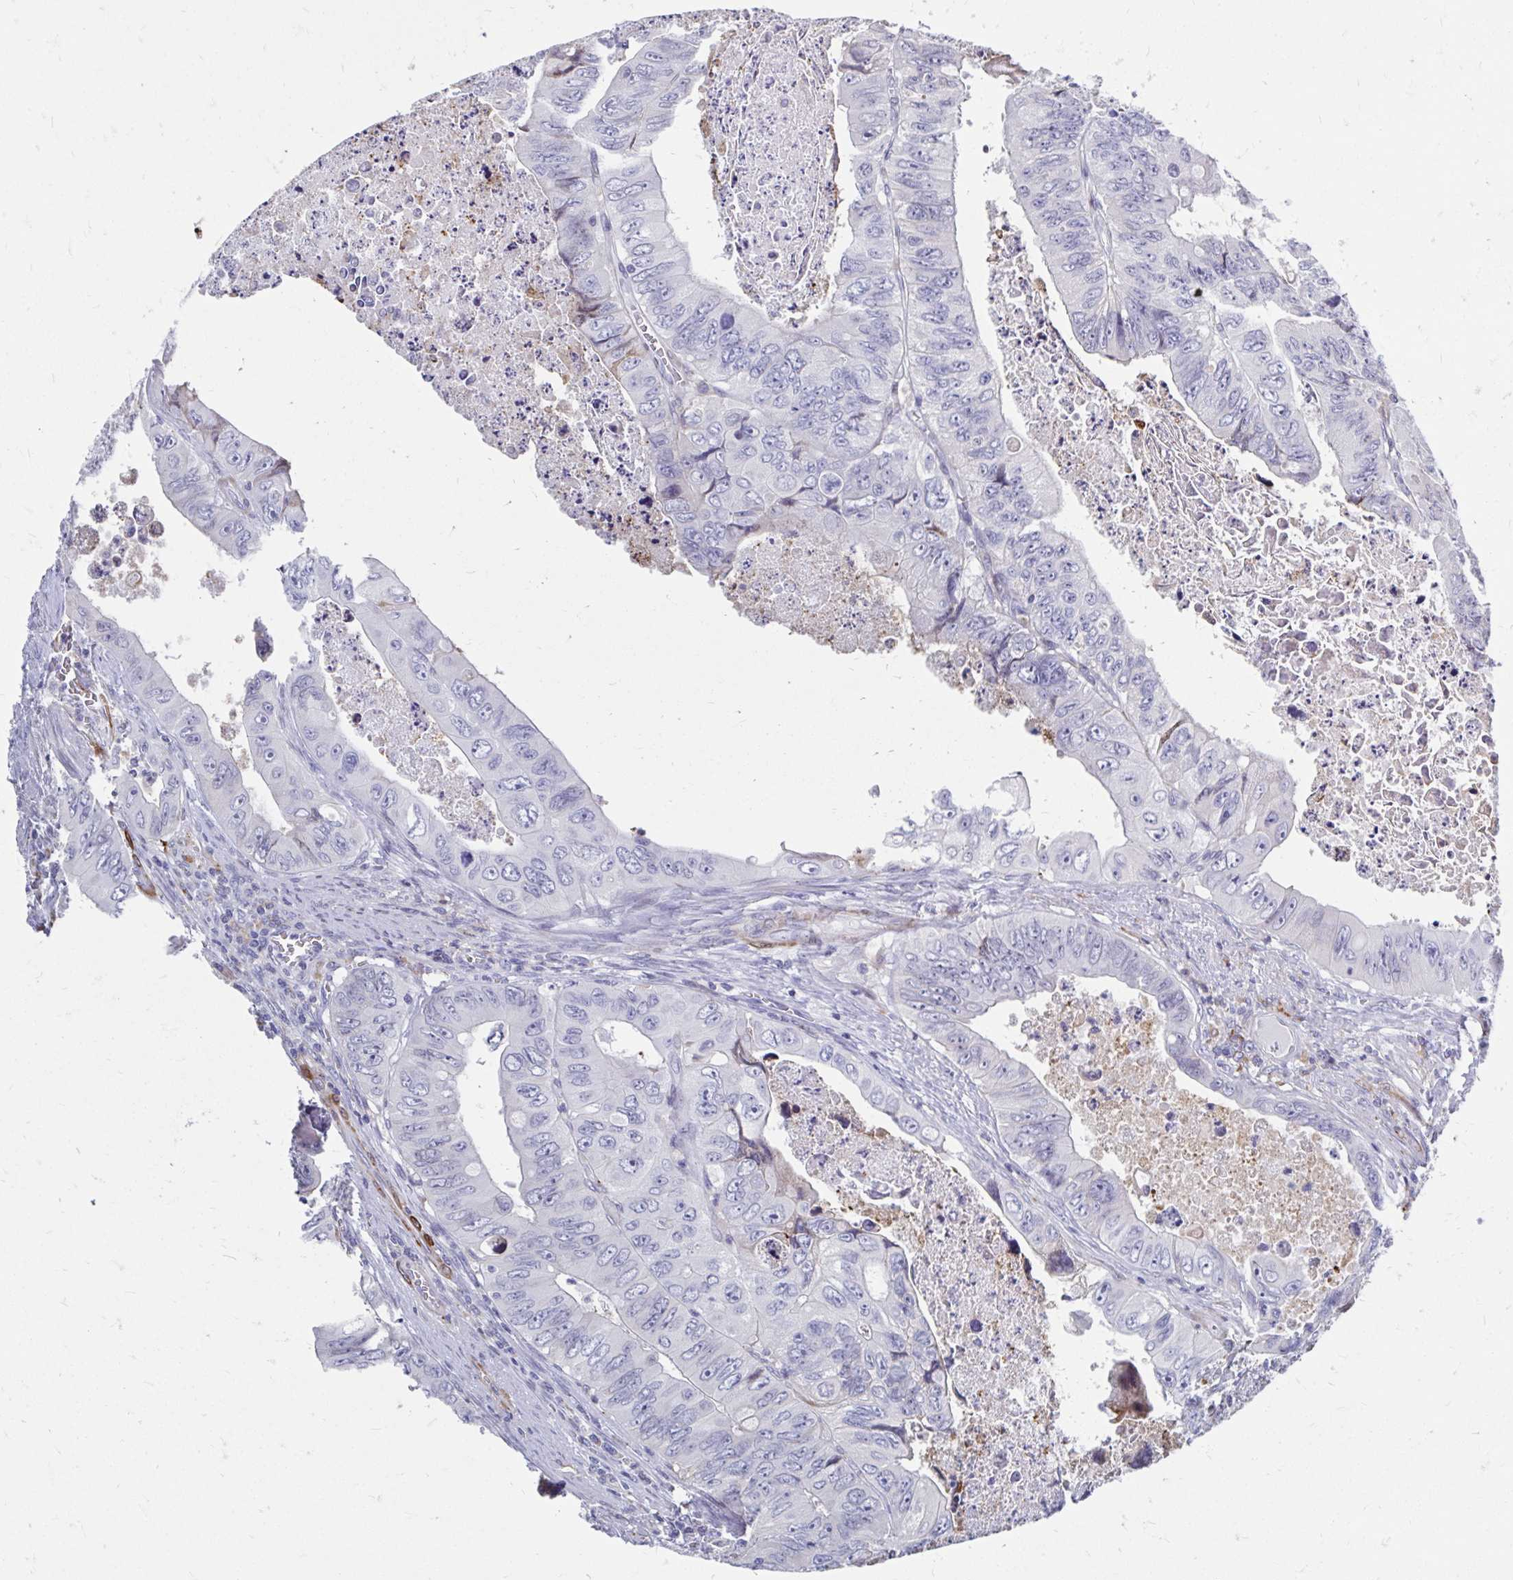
{"staining": {"intensity": "negative", "quantity": "none", "location": "none"}, "tissue": "colorectal cancer", "cell_type": "Tumor cells", "image_type": "cancer", "snomed": [{"axis": "morphology", "description": "Adenocarcinoma, NOS"}, {"axis": "topography", "description": "Colon"}], "caption": "Tumor cells show no significant positivity in adenocarcinoma (colorectal). (Brightfield microscopy of DAB (3,3'-diaminobenzidine) IHC at high magnification).", "gene": "CDKL1", "patient": {"sex": "female", "age": 84}}